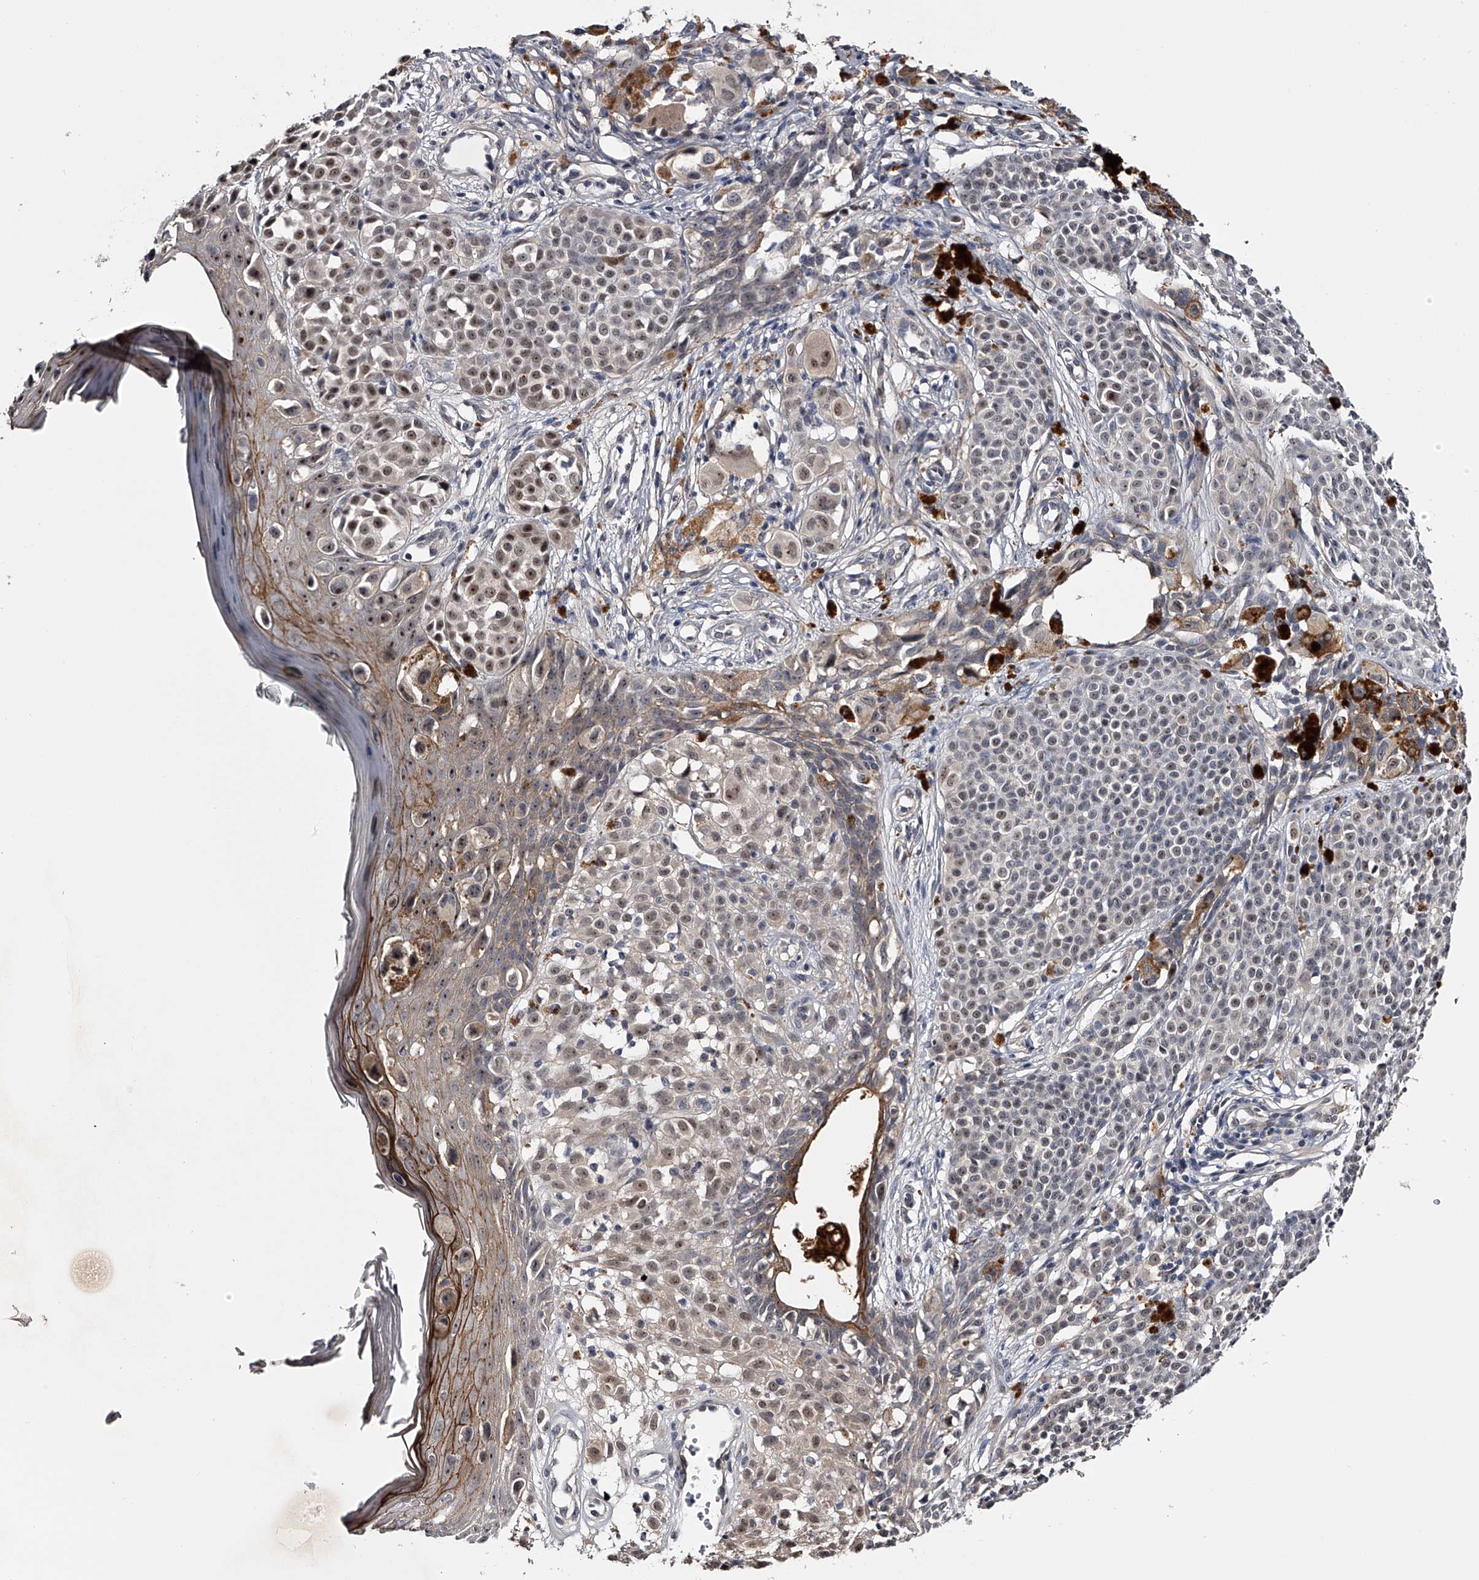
{"staining": {"intensity": "weak", "quantity": ">75%", "location": "nuclear"}, "tissue": "melanoma", "cell_type": "Tumor cells", "image_type": "cancer", "snomed": [{"axis": "morphology", "description": "Malignant melanoma, NOS"}, {"axis": "topography", "description": "Skin of leg"}], "caption": "IHC of human melanoma reveals low levels of weak nuclear expression in about >75% of tumor cells.", "gene": "MDN1", "patient": {"sex": "female", "age": 72}}